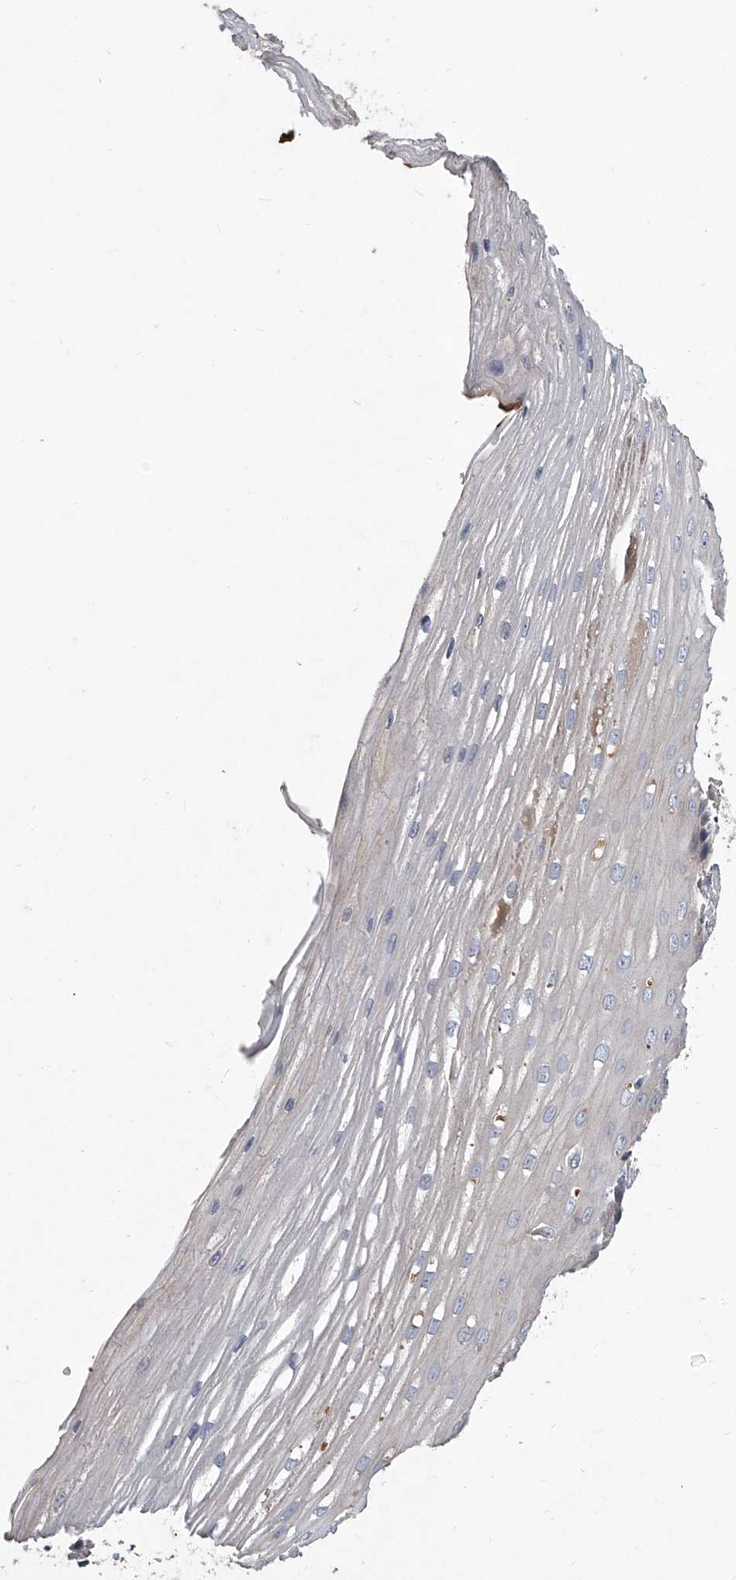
{"staining": {"intensity": "weak", "quantity": "<25%", "location": "cytoplasmic/membranous"}, "tissue": "esophagus", "cell_type": "Squamous epithelial cells", "image_type": "normal", "snomed": [{"axis": "morphology", "description": "Normal tissue, NOS"}, {"axis": "topography", "description": "Esophagus"}], "caption": "Human esophagus stained for a protein using immunohistochemistry demonstrates no expression in squamous epithelial cells.", "gene": "C5", "patient": {"sex": "male", "age": 62}}